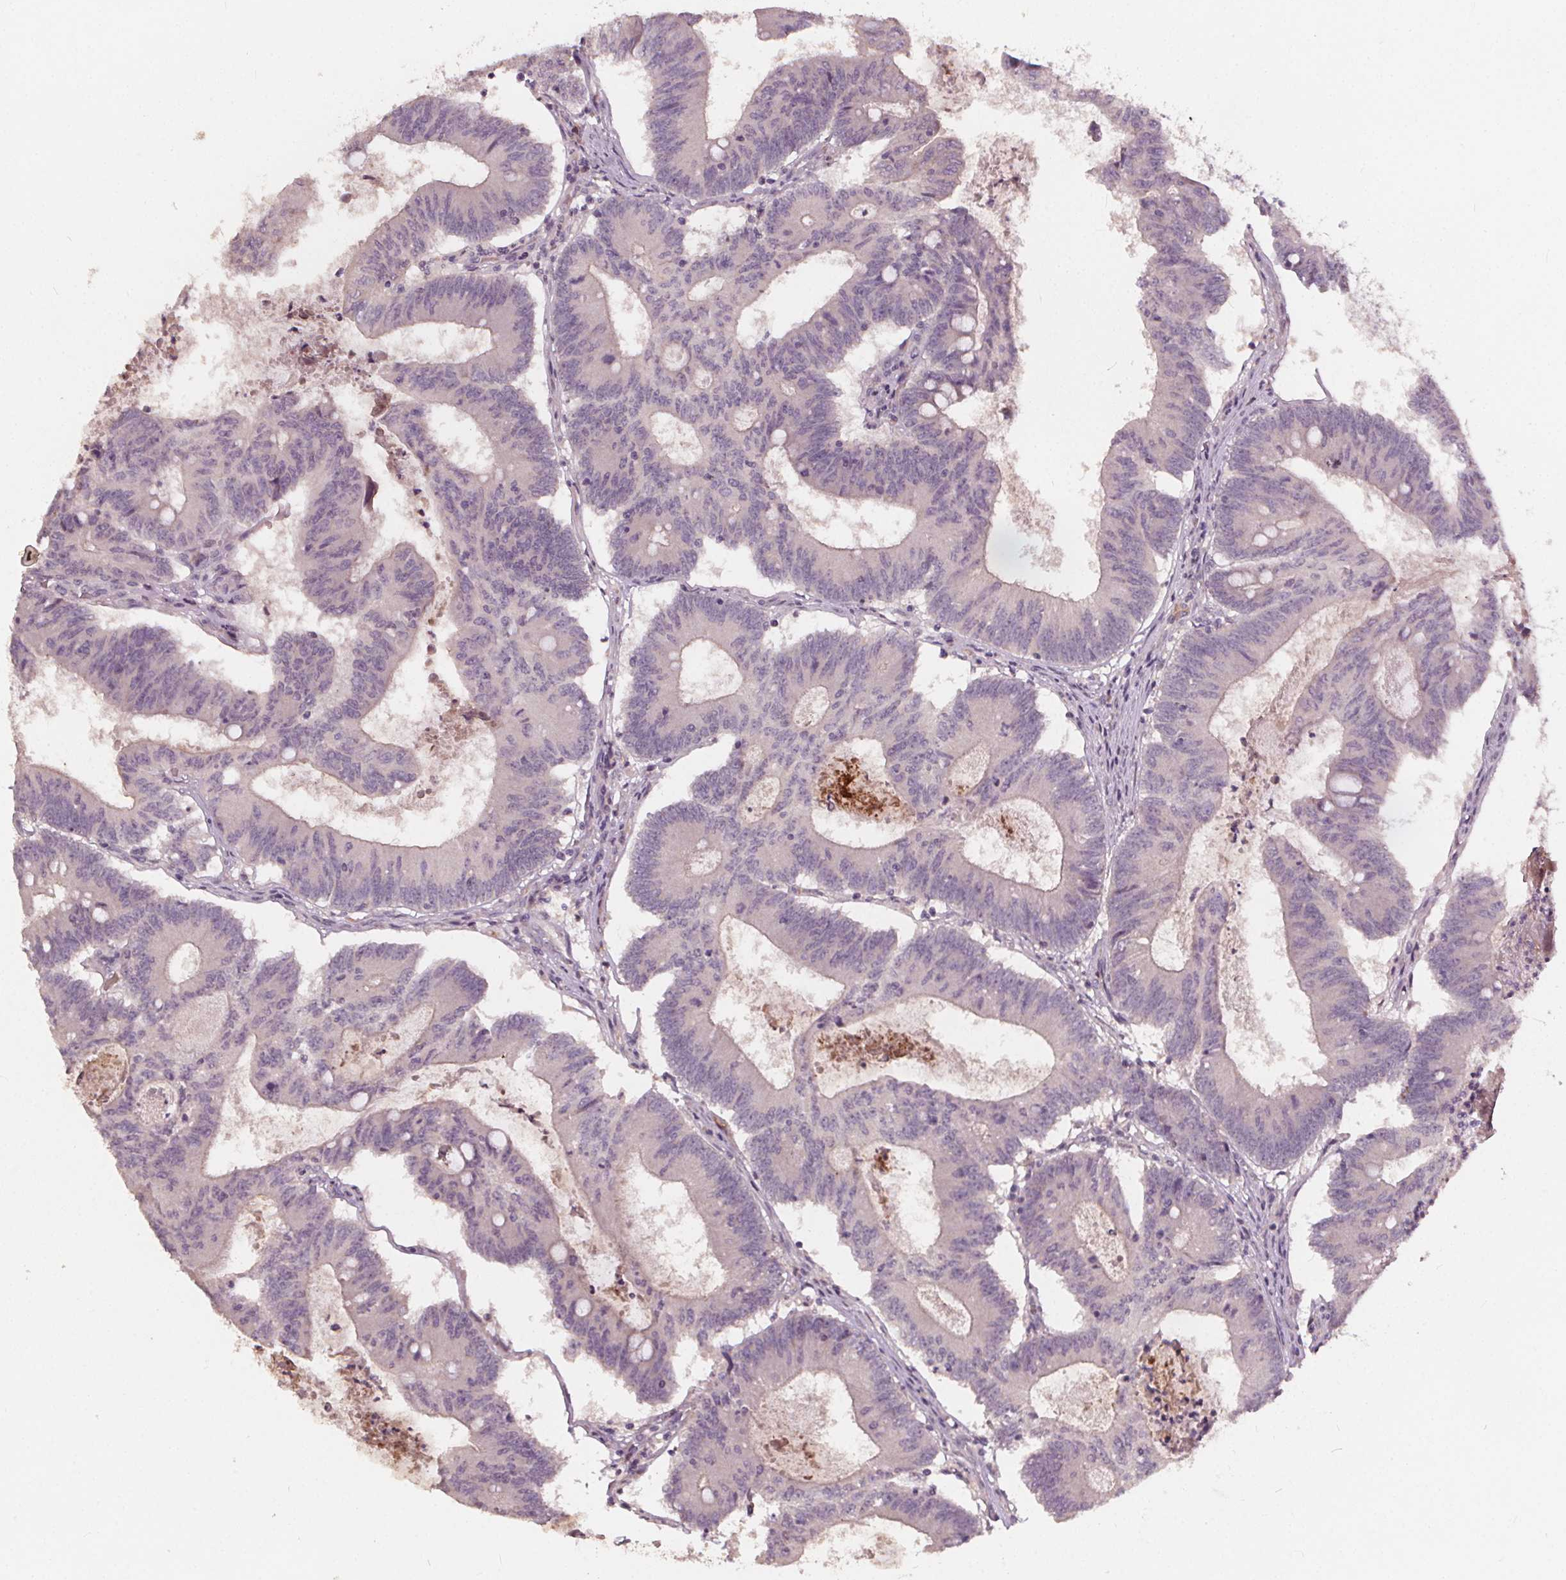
{"staining": {"intensity": "weak", "quantity": "<25%", "location": "cytoplasmic/membranous"}, "tissue": "colorectal cancer", "cell_type": "Tumor cells", "image_type": "cancer", "snomed": [{"axis": "morphology", "description": "Adenocarcinoma, NOS"}, {"axis": "topography", "description": "Colon"}], "caption": "Adenocarcinoma (colorectal) stained for a protein using IHC shows no positivity tumor cells.", "gene": "IPO13", "patient": {"sex": "female", "age": 70}}